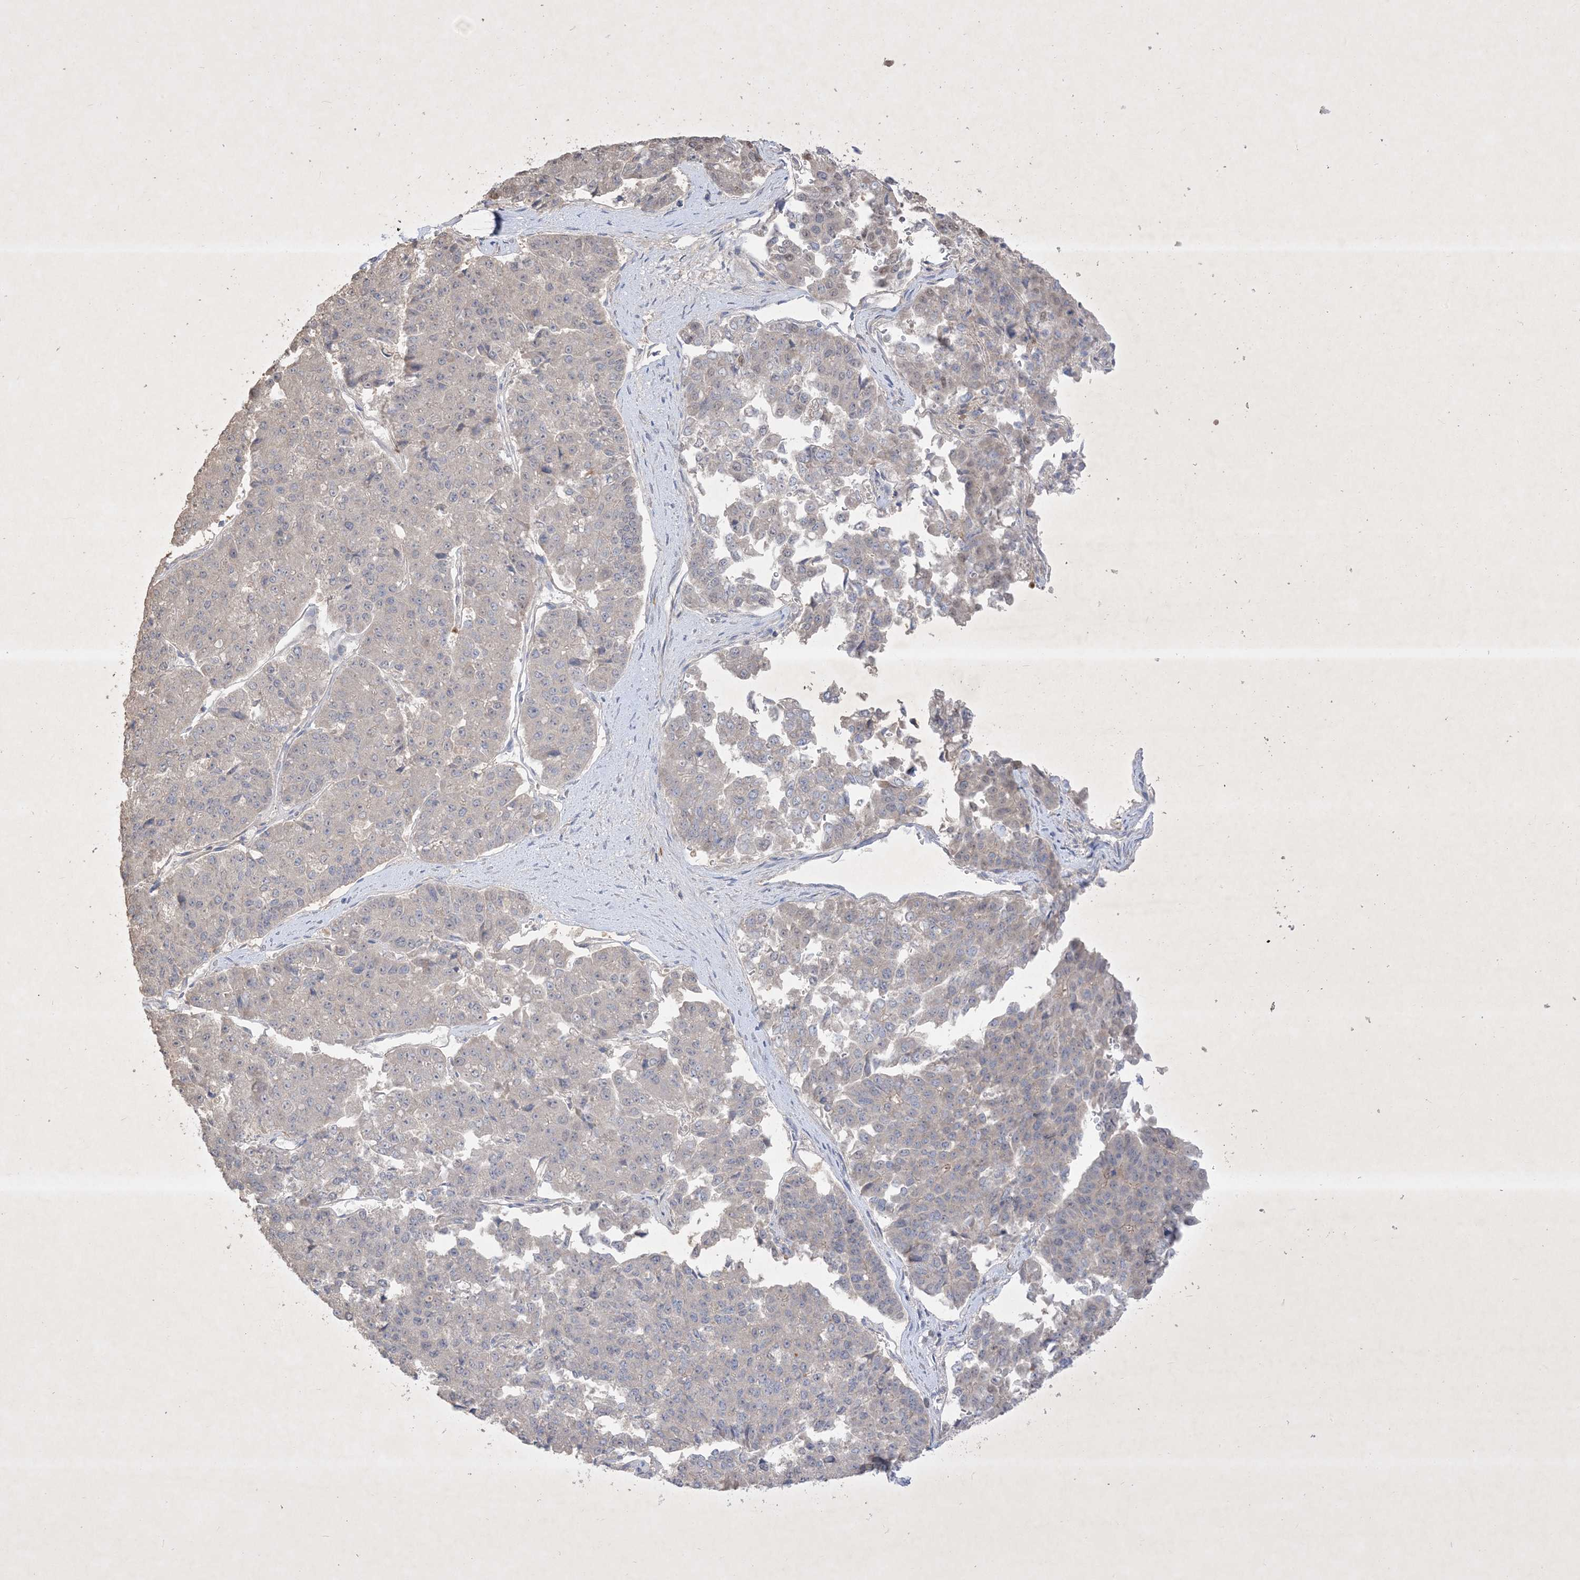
{"staining": {"intensity": "negative", "quantity": "none", "location": "none"}, "tissue": "pancreatic cancer", "cell_type": "Tumor cells", "image_type": "cancer", "snomed": [{"axis": "morphology", "description": "Adenocarcinoma, NOS"}, {"axis": "topography", "description": "Pancreas"}], "caption": "IHC image of human pancreatic cancer stained for a protein (brown), which reveals no expression in tumor cells.", "gene": "PLEKHA3", "patient": {"sex": "male", "age": 50}}